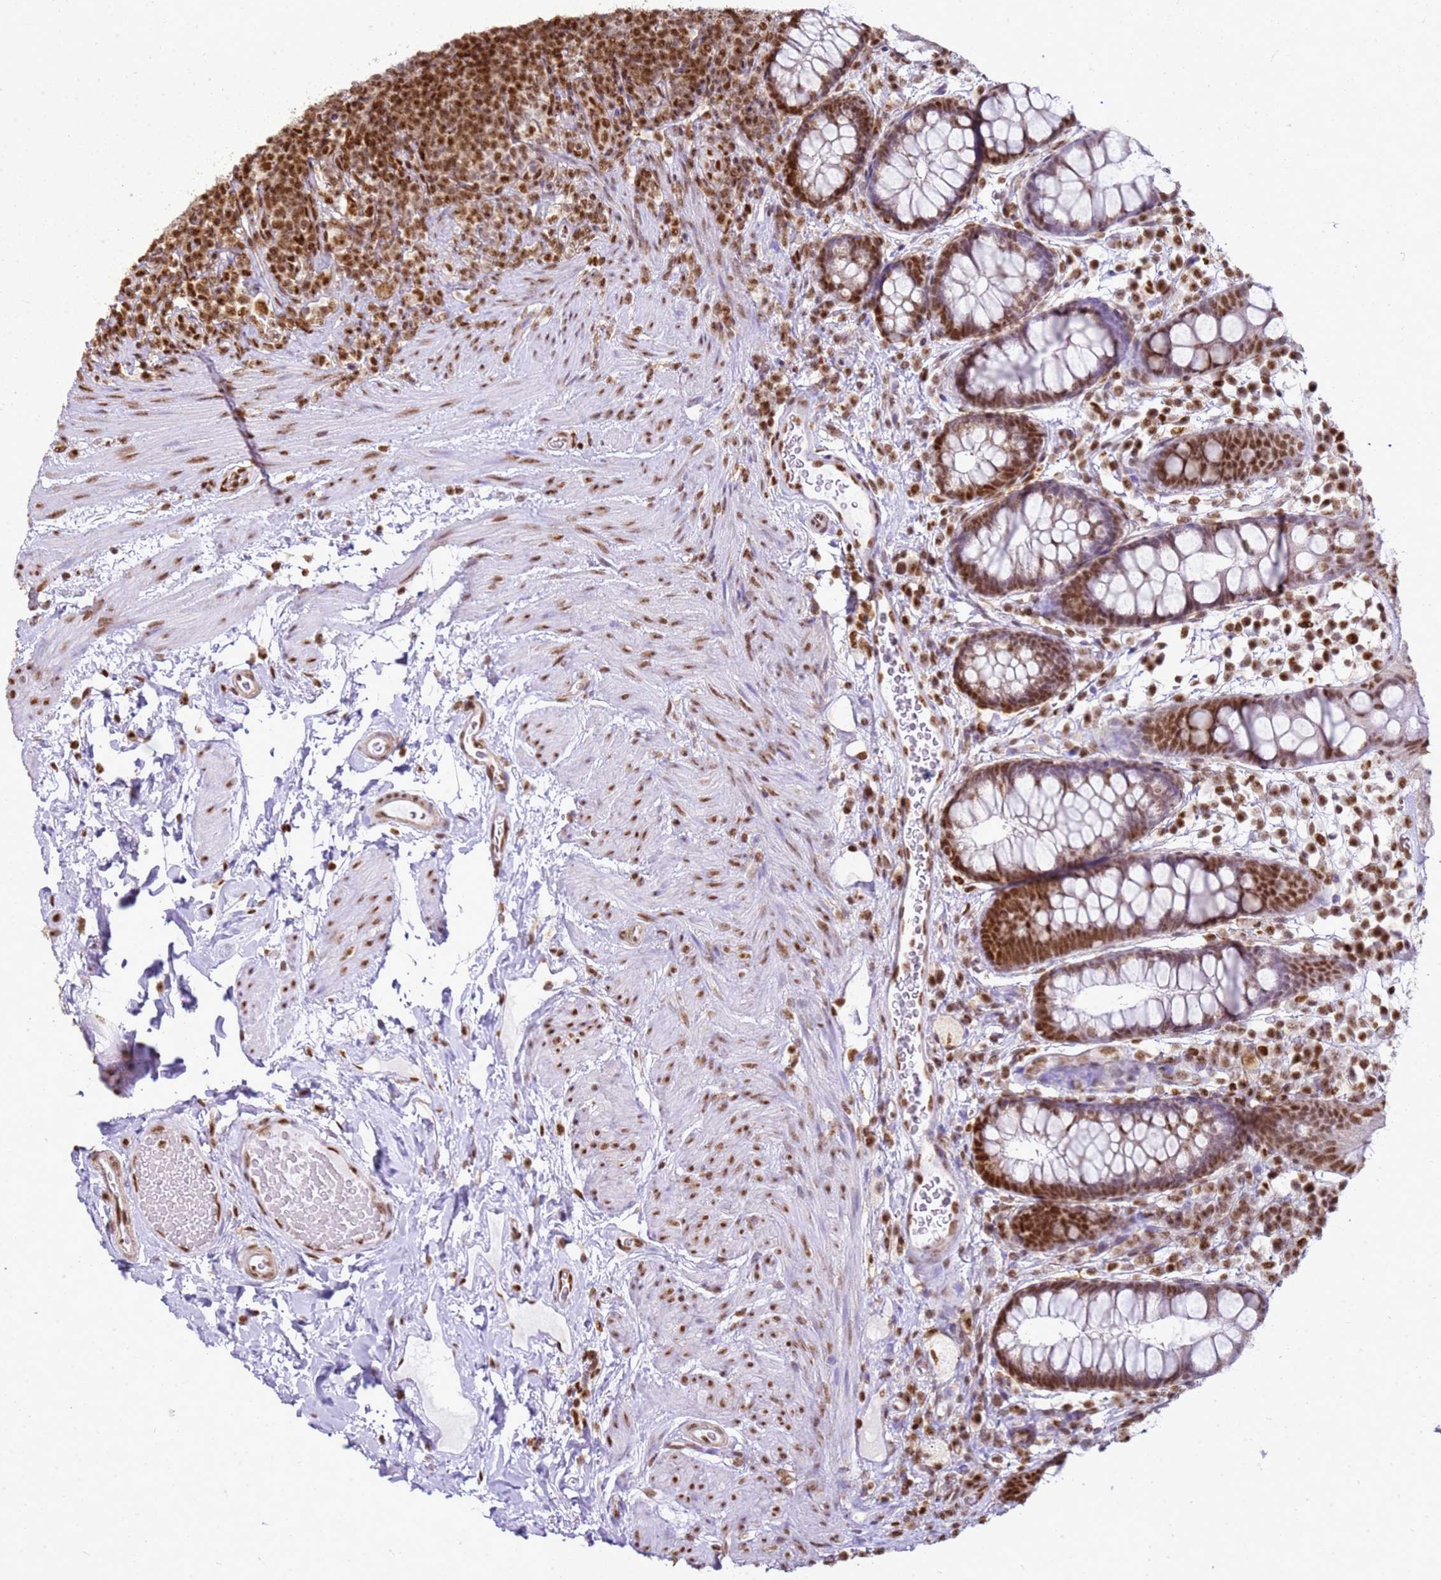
{"staining": {"intensity": "moderate", "quantity": ">75%", "location": "nuclear"}, "tissue": "rectum", "cell_type": "Glandular cells", "image_type": "normal", "snomed": [{"axis": "morphology", "description": "Normal tissue, NOS"}, {"axis": "topography", "description": "Rectum"}, {"axis": "topography", "description": "Peripheral nerve tissue"}], "caption": "Immunohistochemical staining of unremarkable rectum exhibits >75% levels of moderate nuclear protein positivity in about >75% of glandular cells.", "gene": "APEX1", "patient": {"sex": "female", "age": 69}}